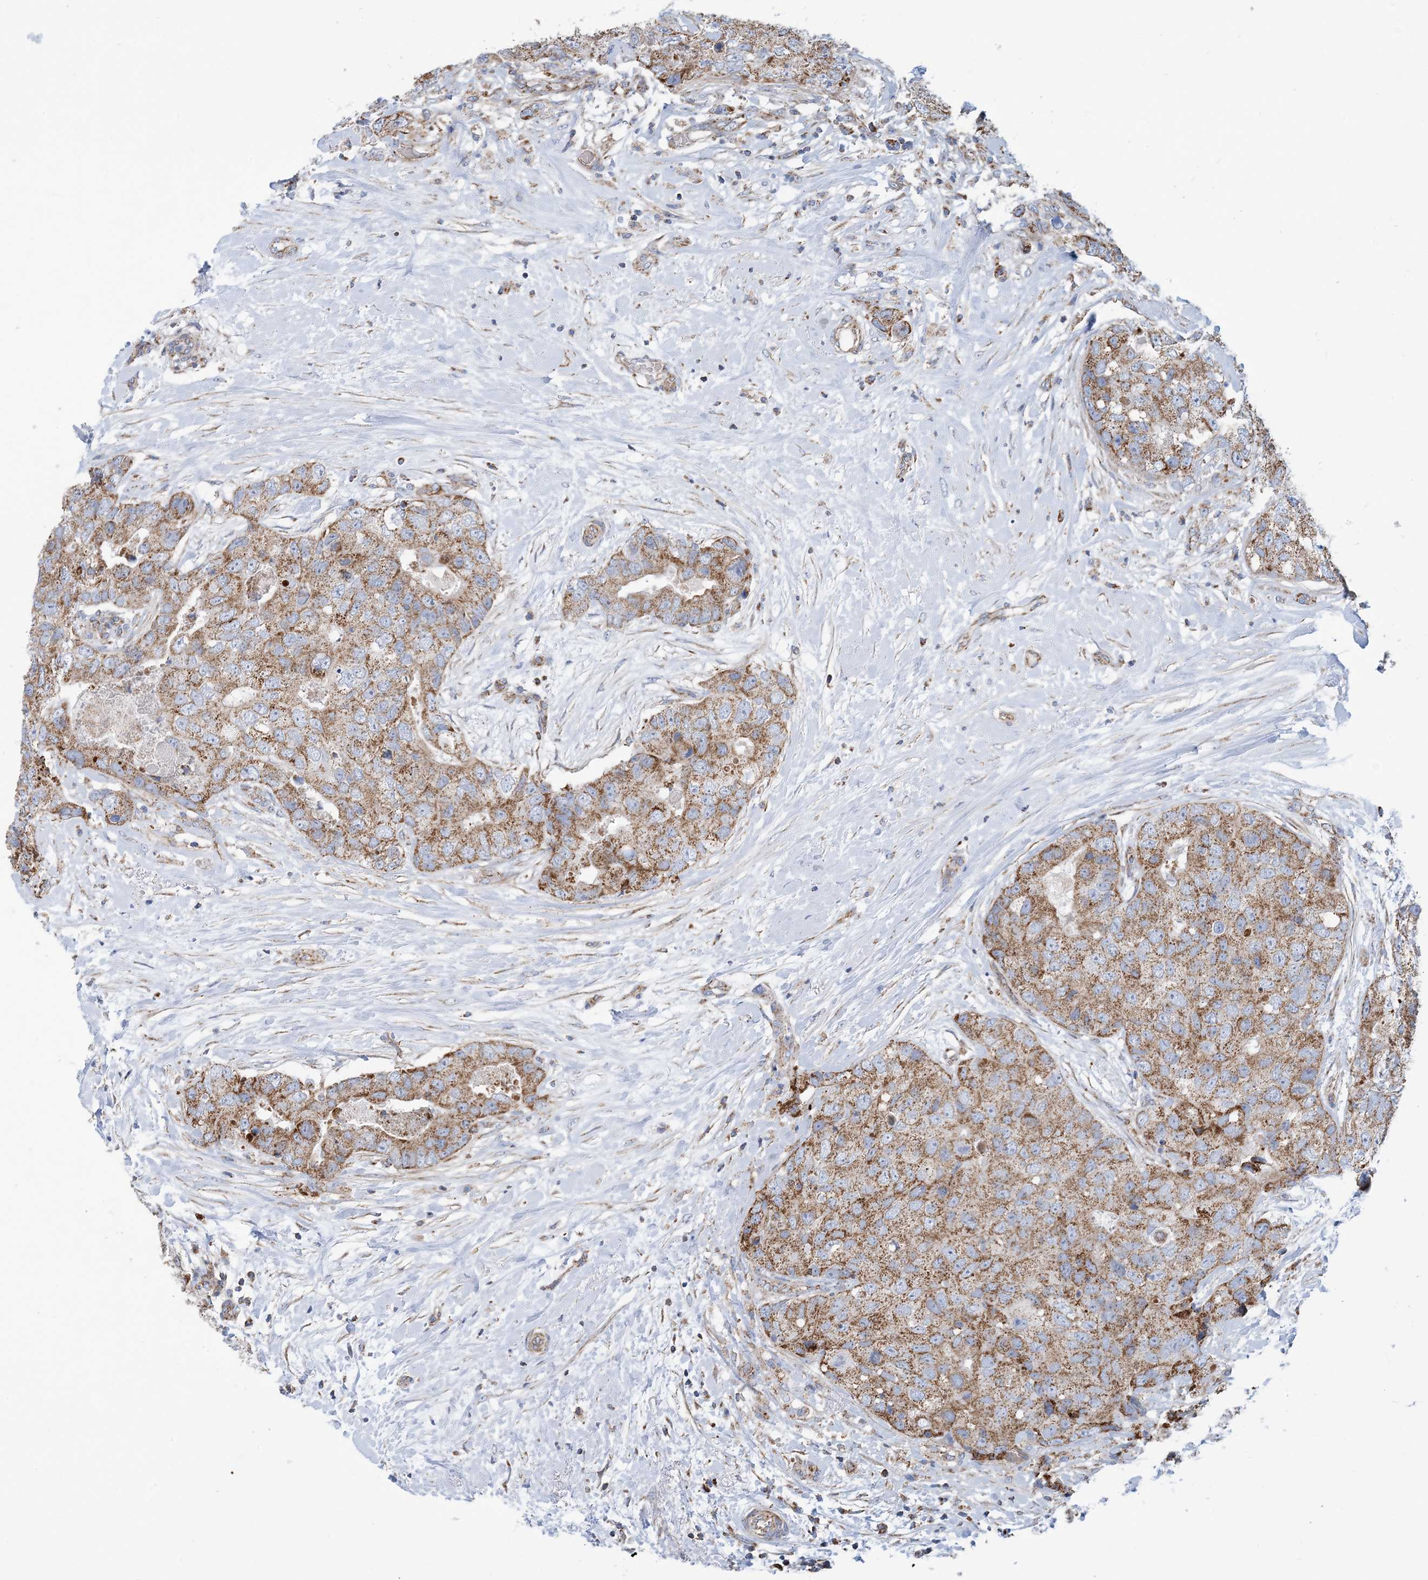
{"staining": {"intensity": "moderate", "quantity": ">75%", "location": "cytoplasmic/membranous"}, "tissue": "breast cancer", "cell_type": "Tumor cells", "image_type": "cancer", "snomed": [{"axis": "morphology", "description": "Duct carcinoma"}, {"axis": "topography", "description": "Breast"}], "caption": "IHC (DAB) staining of infiltrating ductal carcinoma (breast) shows moderate cytoplasmic/membranous protein positivity in approximately >75% of tumor cells.", "gene": "PHOSPHO2", "patient": {"sex": "female", "age": 62}}